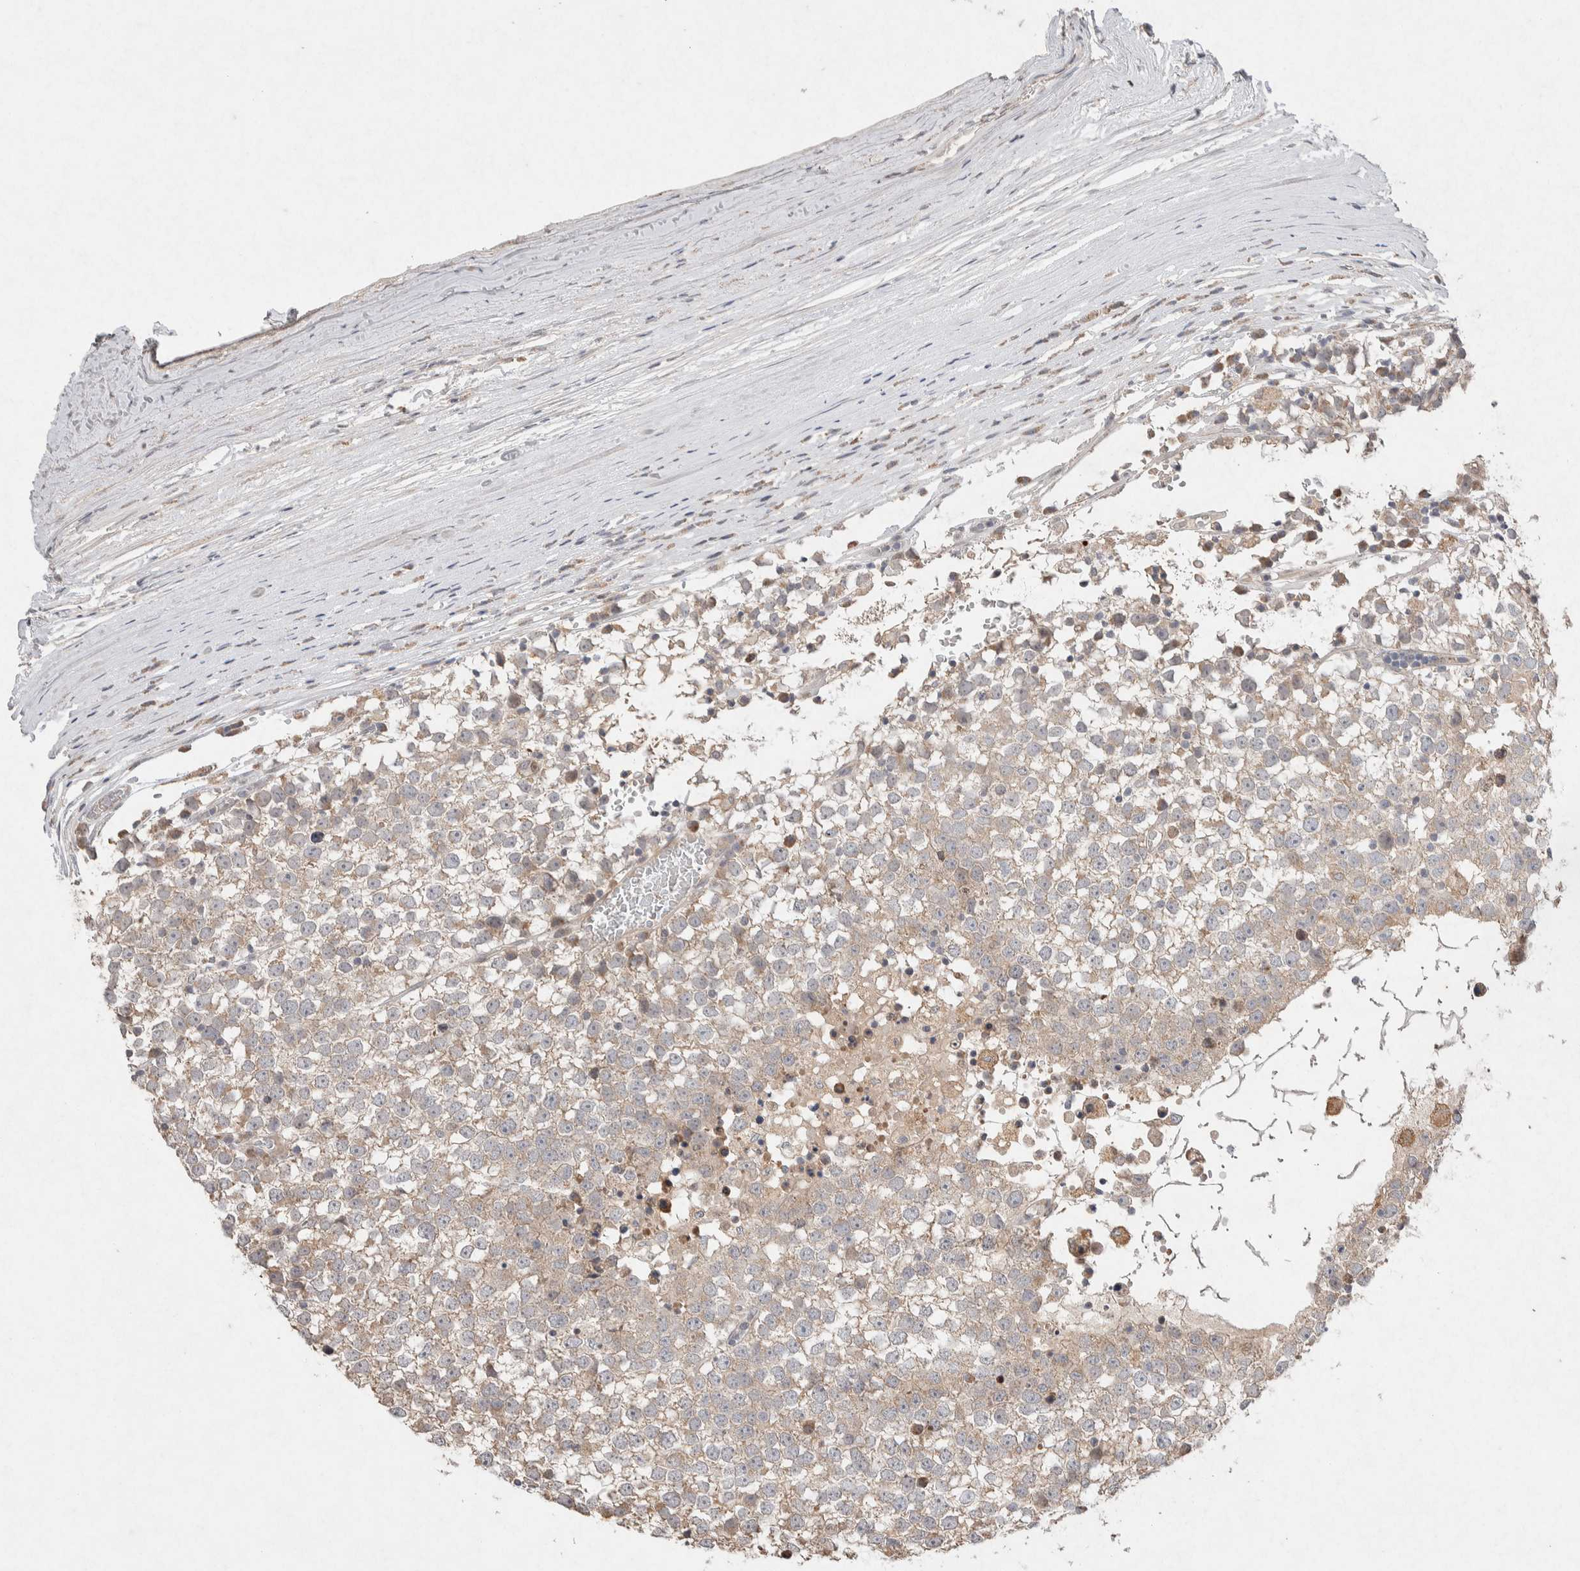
{"staining": {"intensity": "weak", "quantity": "25%-75%", "location": "cytoplasmic/membranous"}, "tissue": "testis cancer", "cell_type": "Tumor cells", "image_type": "cancer", "snomed": [{"axis": "morphology", "description": "Seminoma, NOS"}, {"axis": "topography", "description": "Testis"}], "caption": "Immunohistochemical staining of human testis cancer reveals low levels of weak cytoplasmic/membranous positivity in about 25%-75% of tumor cells. (Stains: DAB in brown, nuclei in blue, Microscopy: brightfield microscopy at high magnification).", "gene": "CMTM4", "patient": {"sex": "male", "age": 65}}